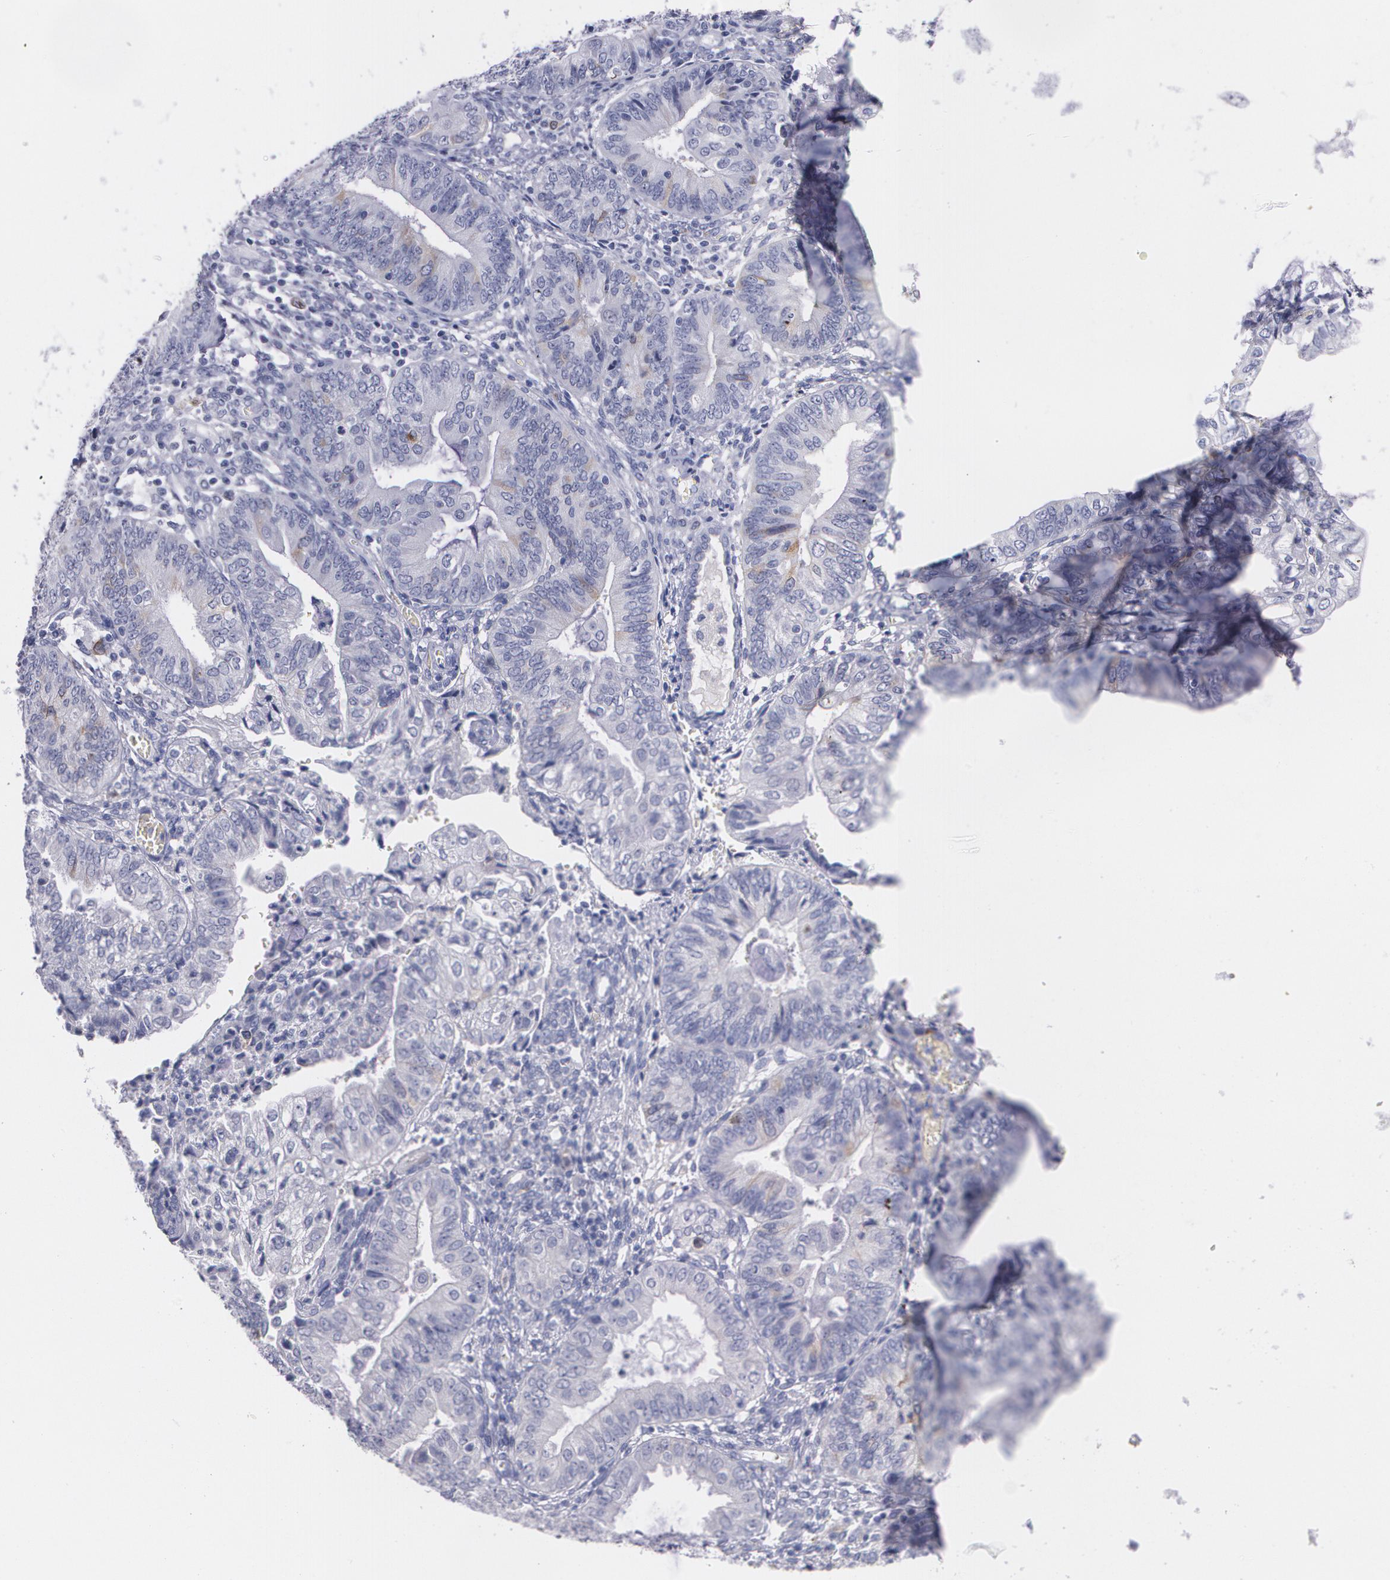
{"staining": {"intensity": "weak", "quantity": "<25%", "location": "cytoplasmic/membranous"}, "tissue": "endometrial cancer", "cell_type": "Tumor cells", "image_type": "cancer", "snomed": [{"axis": "morphology", "description": "Adenocarcinoma, NOS"}, {"axis": "topography", "description": "Endometrium"}], "caption": "This image is of adenocarcinoma (endometrial) stained with immunohistochemistry (IHC) to label a protein in brown with the nuclei are counter-stained blue. There is no positivity in tumor cells. Brightfield microscopy of immunohistochemistry stained with DAB (3,3'-diaminobenzidine) (brown) and hematoxylin (blue), captured at high magnification.", "gene": "HMMR", "patient": {"sex": "female", "age": 55}}